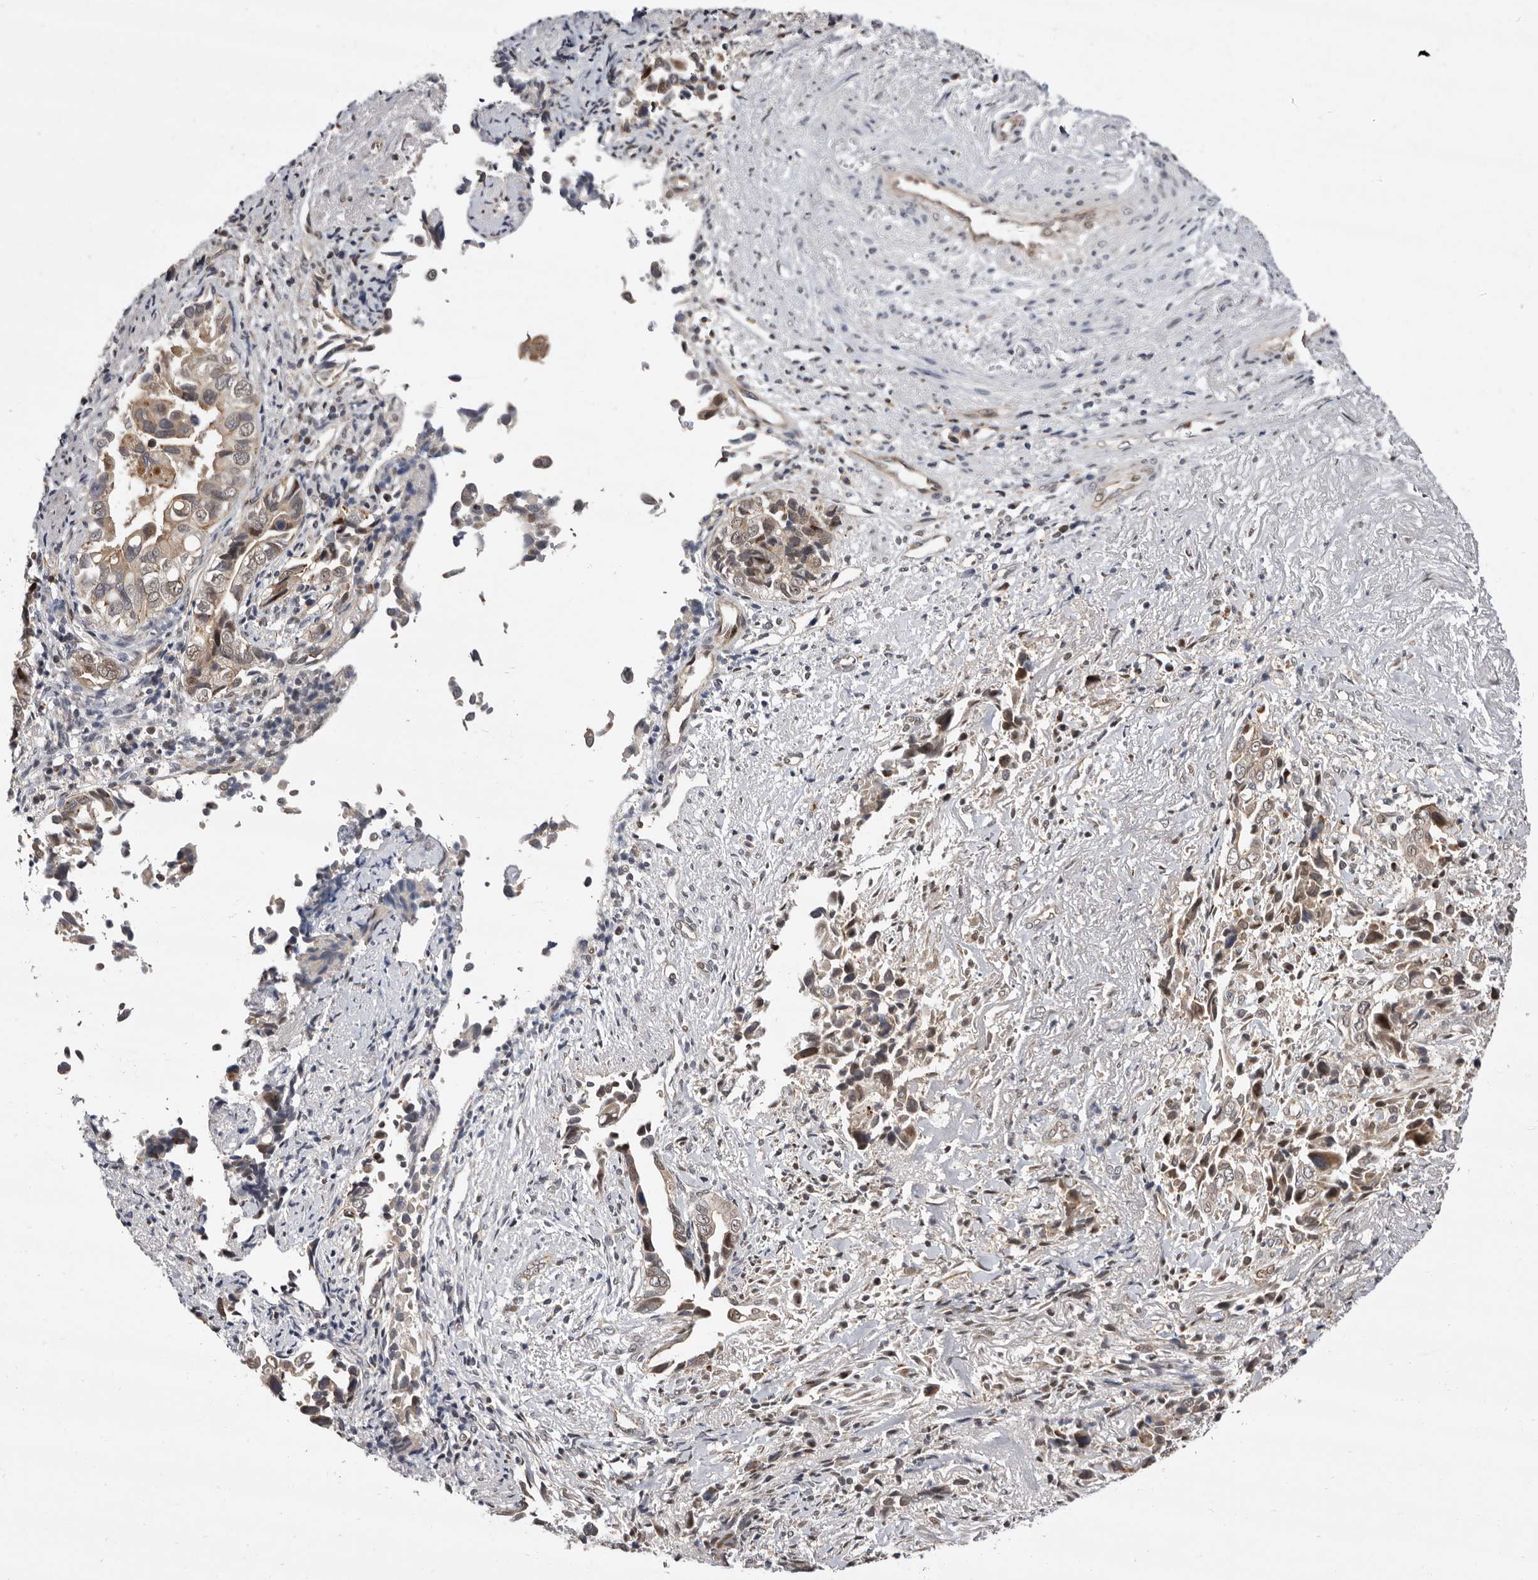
{"staining": {"intensity": "weak", "quantity": ">75%", "location": "cytoplasmic/membranous"}, "tissue": "liver cancer", "cell_type": "Tumor cells", "image_type": "cancer", "snomed": [{"axis": "morphology", "description": "Cholangiocarcinoma"}, {"axis": "topography", "description": "Liver"}], "caption": "IHC micrograph of liver cancer (cholangiocarcinoma) stained for a protein (brown), which exhibits low levels of weak cytoplasmic/membranous expression in approximately >75% of tumor cells.", "gene": "GLRX3", "patient": {"sex": "female", "age": 79}}